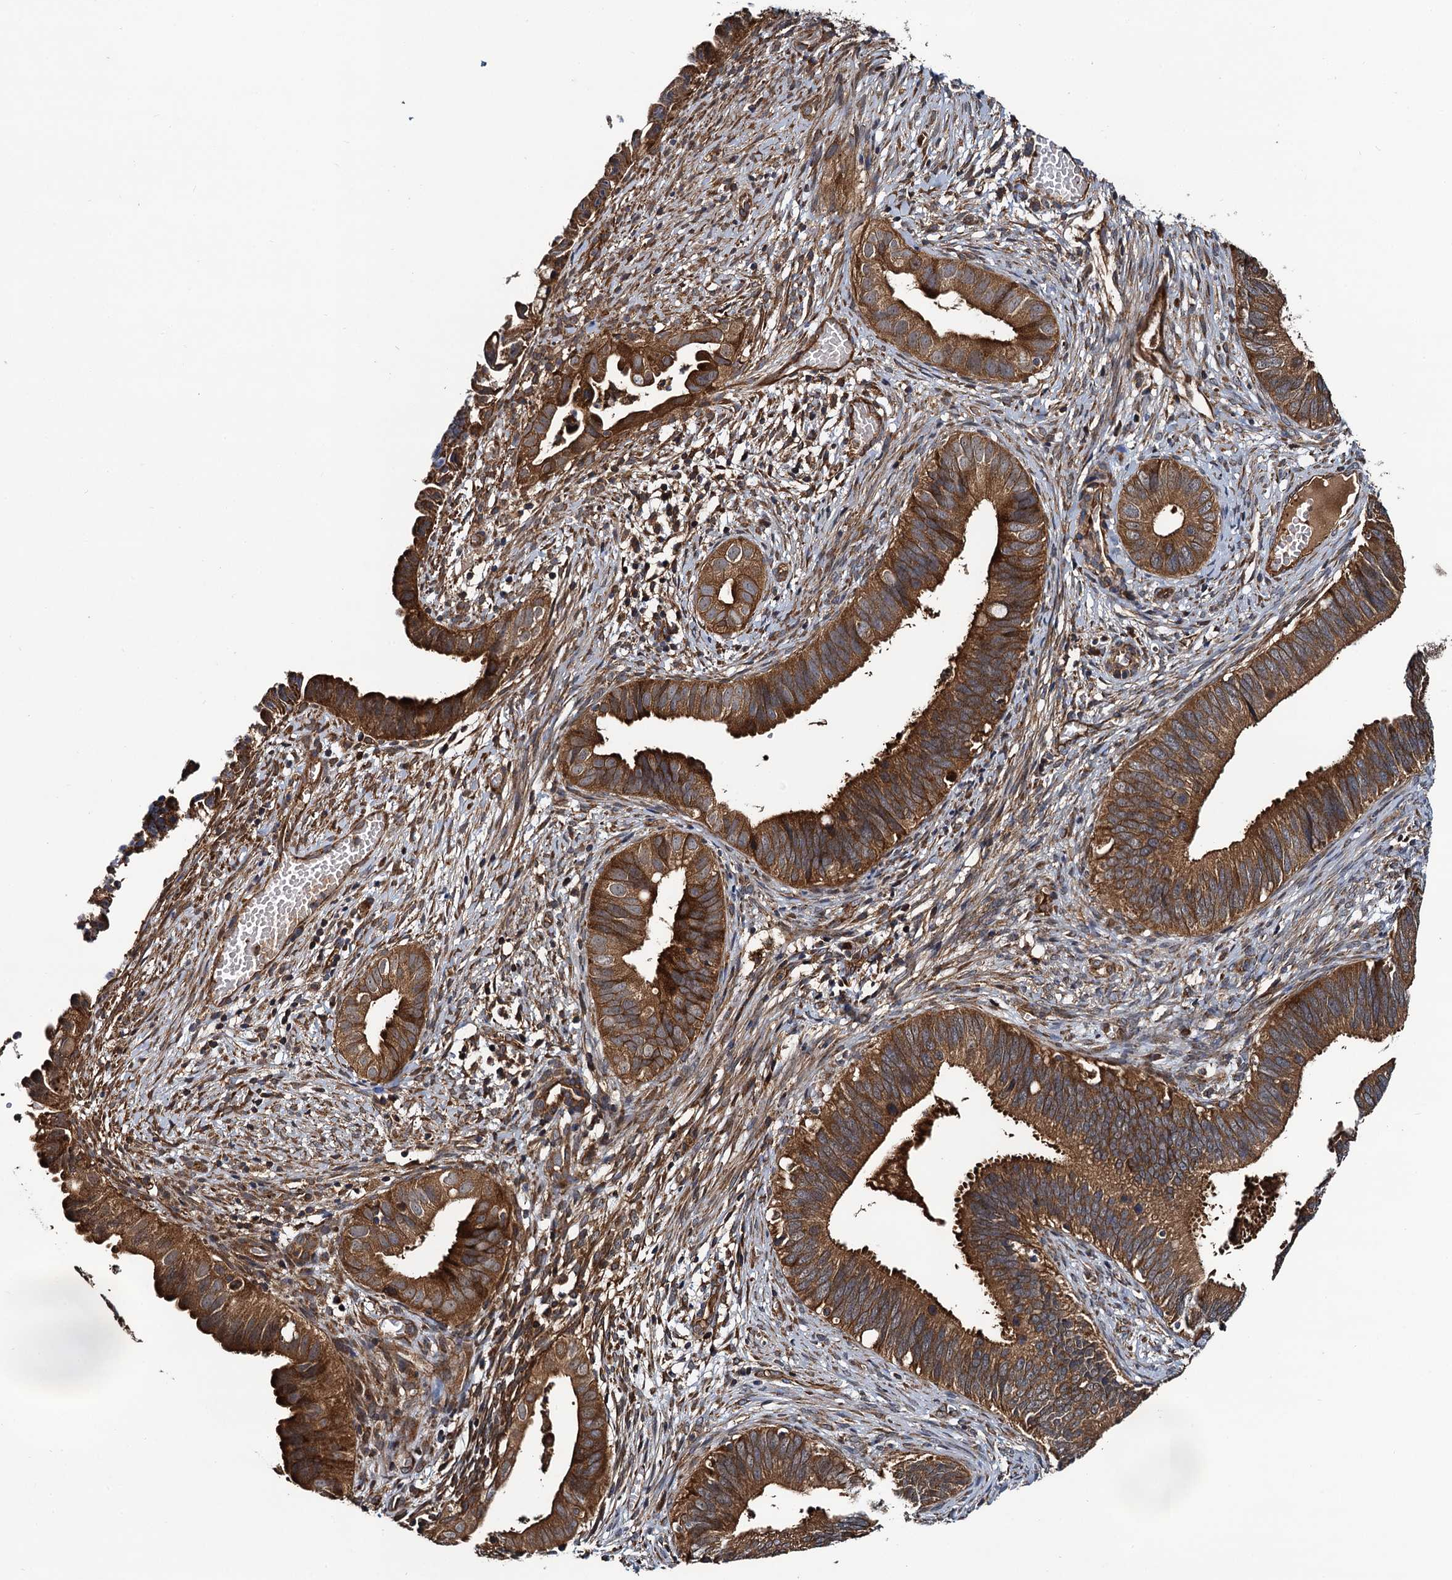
{"staining": {"intensity": "strong", "quantity": ">75%", "location": "cytoplasmic/membranous"}, "tissue": "cervical cancer", "cell_type": "Tumor cells", "image_type": "cancer", "snomed": [{"axis": "morphology", "description": "Adenocarcinoma, NOS"}, {"axis": "topography", "description": "Cervix"}], "caption": "Human adenocarcinoma (cervical) stained with a protein marker reveals strong staining in tumor cells.", "gene": "NEK1", "patient": {"sex": "female", "age": 42}}